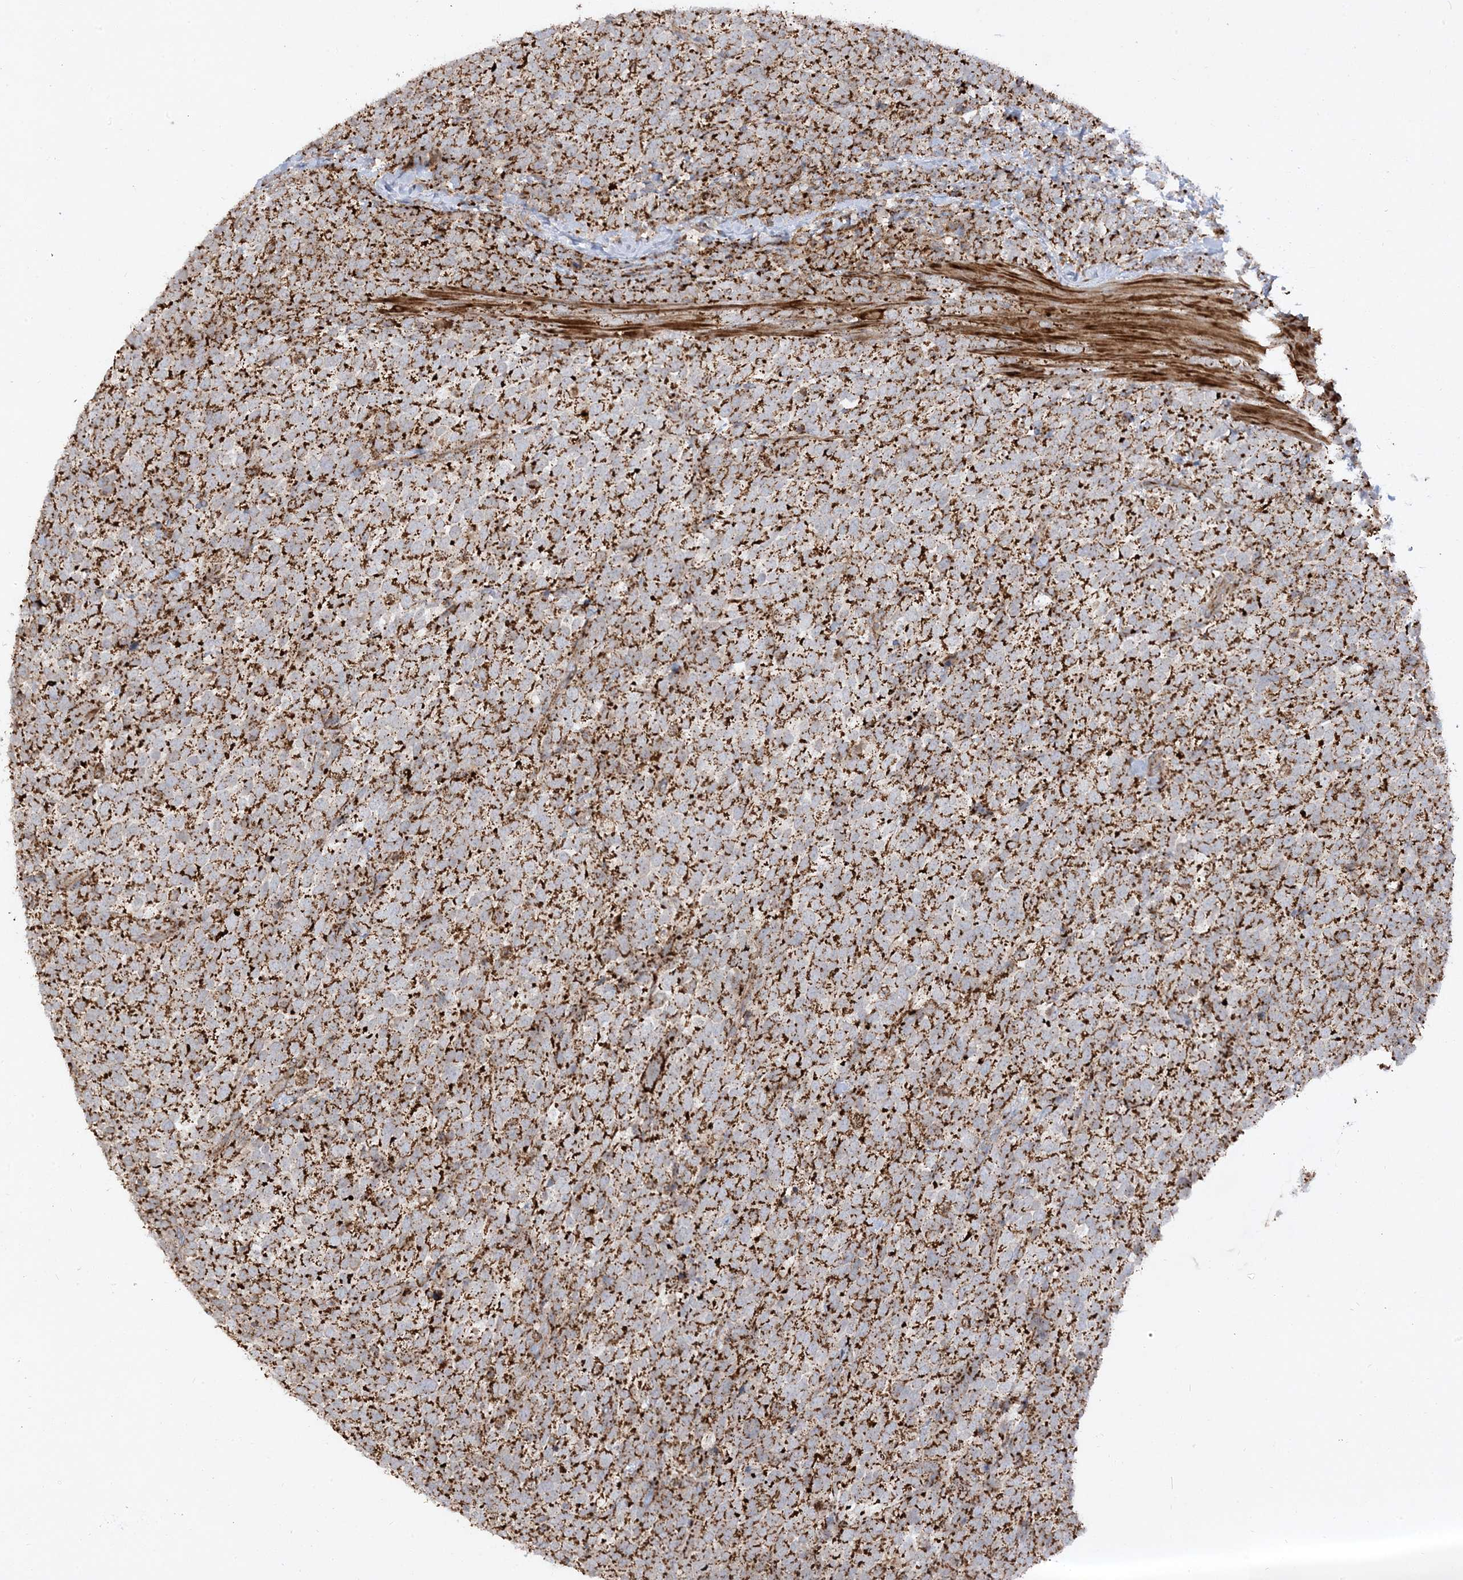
{"staining": {"intensity": "strong", "quantity": ">75%", "location": "cytoplasmic/membranous"}, "tissue": "urothelial cancer", "cell_type": "Tumor cells", "image_type": "cancer", "snomed": [{"axis": "morphology", "description": "Urothelial carcinoma, High grade"}, {"axis": "topography", "description": "Urinary bladder"}], "caption": "Urothelial cancer tissue exhibits strong cytoplasmic/membranous staining in approximately >75% of tumor cells, visualized by immunohistochemistry.", "gene": "AARS2", "patient": {"sex": "female", "age": 82}}